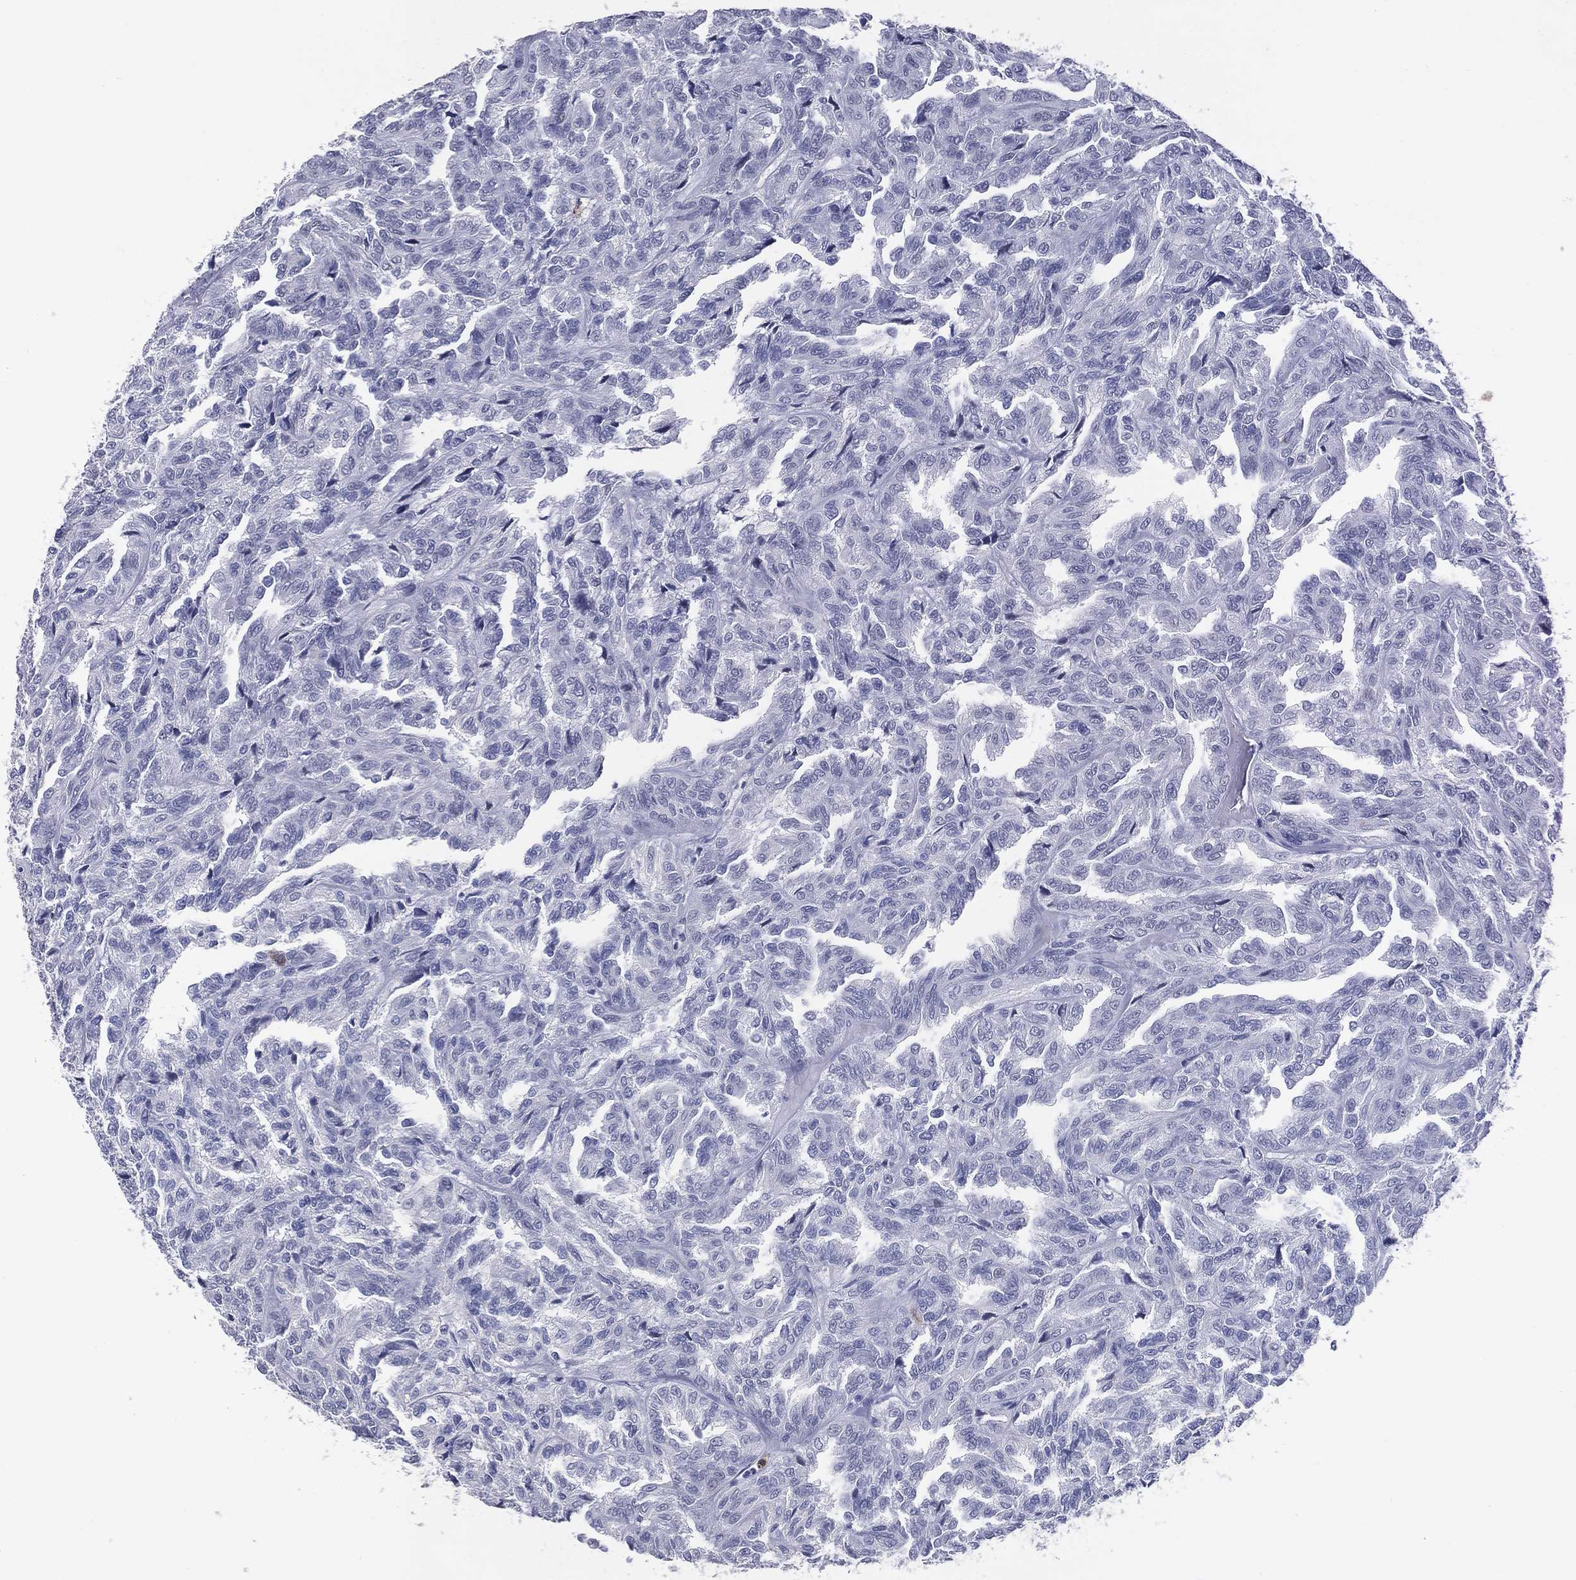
{"staining": {"intensity": "negative", "quantity": "none", "location": "none"}, "tissue": "renal cancer", "cell_type": "Tumor cells", "image_type": "cancer", "snomed": [{"axis": "morphology", "description": "Adenocarcinoma, NOS"}, {"axis": "topography", "description": "Kidney"}], "caption": "IHC histopathology image of neoplastic tissue: adenocarcinoma (renal) stained with DAB (3,3'-diaminobenzidine) demonstrates no significant protein staining in tumor cells.", "gene": "CFAP58", "patient": {"sex": "male", "age": 79}}